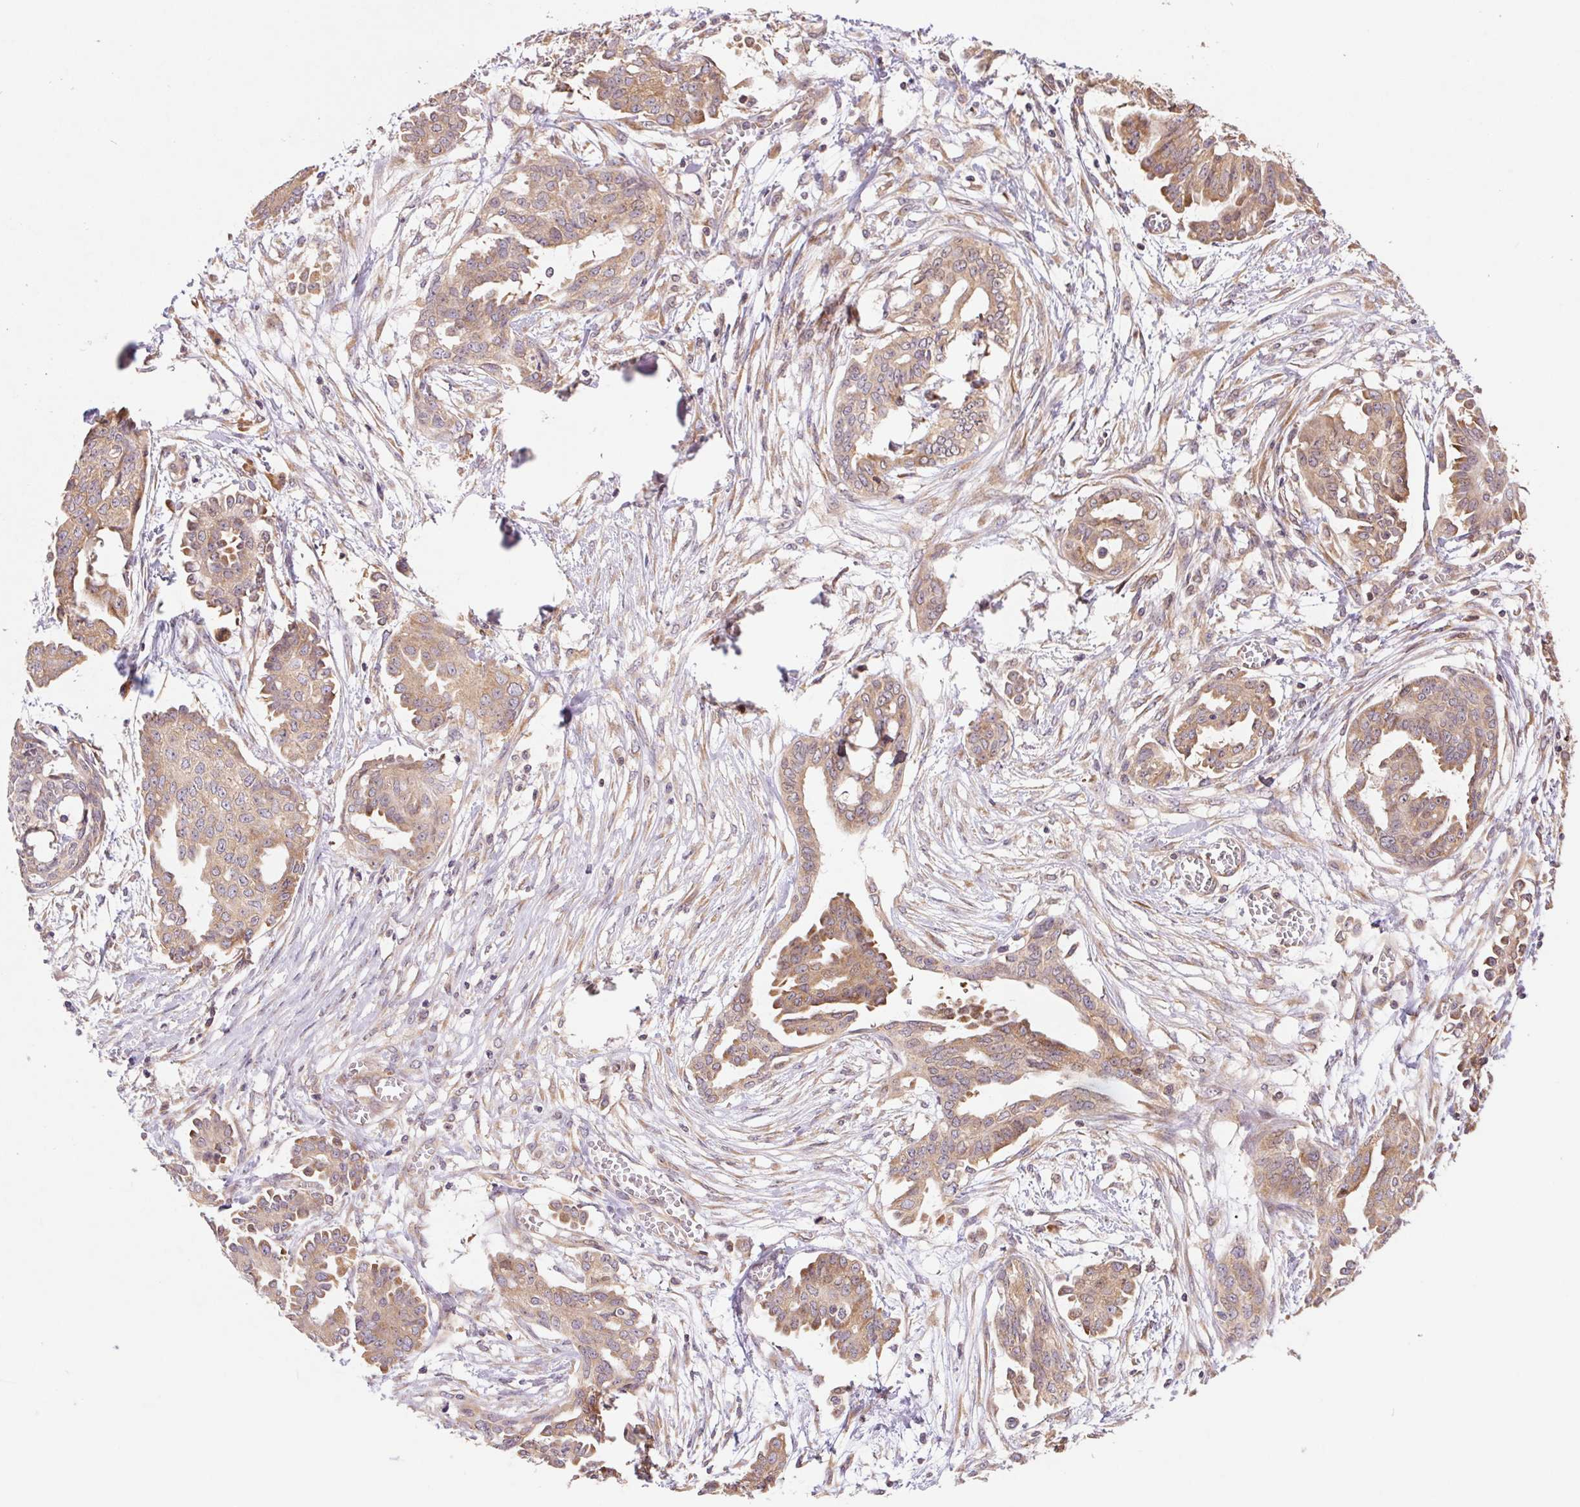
{"staining": {"intensity": "moderate", "quantity": ">75%", "location": "cytoplasmic/membranous"}, "tissue": "ovarian cancer", "cell_type": "Tumor cells", "image_type": "cancer", "snomed": [{"axis": "morphology", "description": "Cystadenocarcinoma, serous, NOS"}, {"axis": "topography", "description": "Ovary"}], "caption": "Protein expression analysis of human ovarian cancer (serous cystadenocarcinoma) reveals moderate cytoplasmic/membranous positivity in approximately >75% of tumor cells. The staining was performed using DAB (3,3'-diaminobenzidine), with brown indicating positive protein expression. Nuclei are stained blue with hematoxylin.", "gene": "RPL27A", "patient": {"sex": "female", "age": 71}}